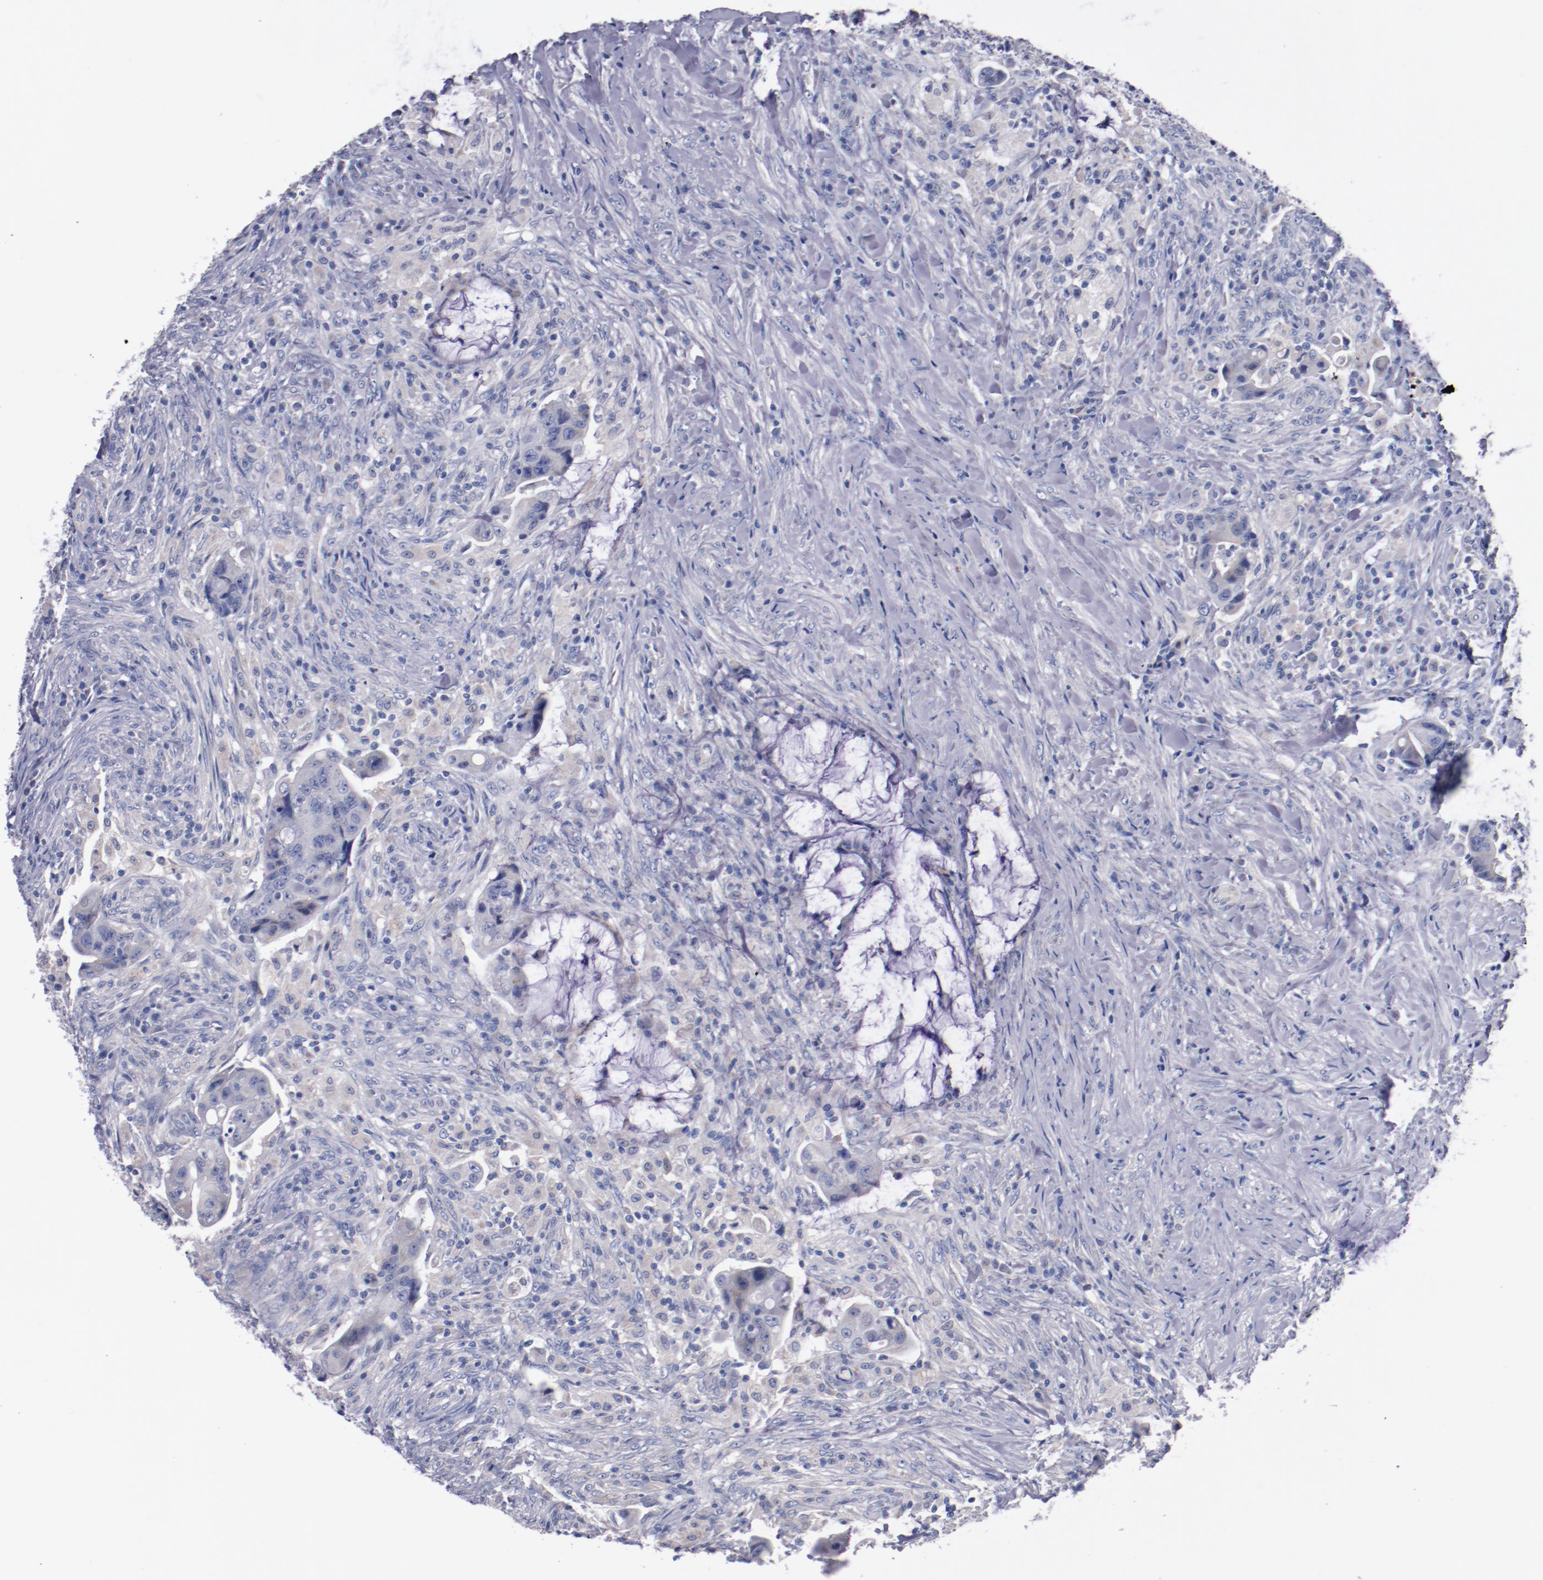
{"staining": {"intensity": "negative", "quantity": "none", "location": "none"}, "tissue": "colorectal cancer", "cell_type": "Tumor cells", "image_type": "cancer", "snomed": [{"axis": "morphology", "description": "Adenocarcinoma, NOS"}, {"axis": "topography", "description": "Rectum"}], "caption": "Immunohistochemistry of human colorectal cancer (adenocarcinoma) reveals no staining in tumor cells. The staining is performed using DAB (3,3'-diaminobenzidine) brown chromogen with nuclei counter-stained in using hematoxylin.", "gene": "CNTNAP2", "patient": {"sex": "female", "age": 71}}